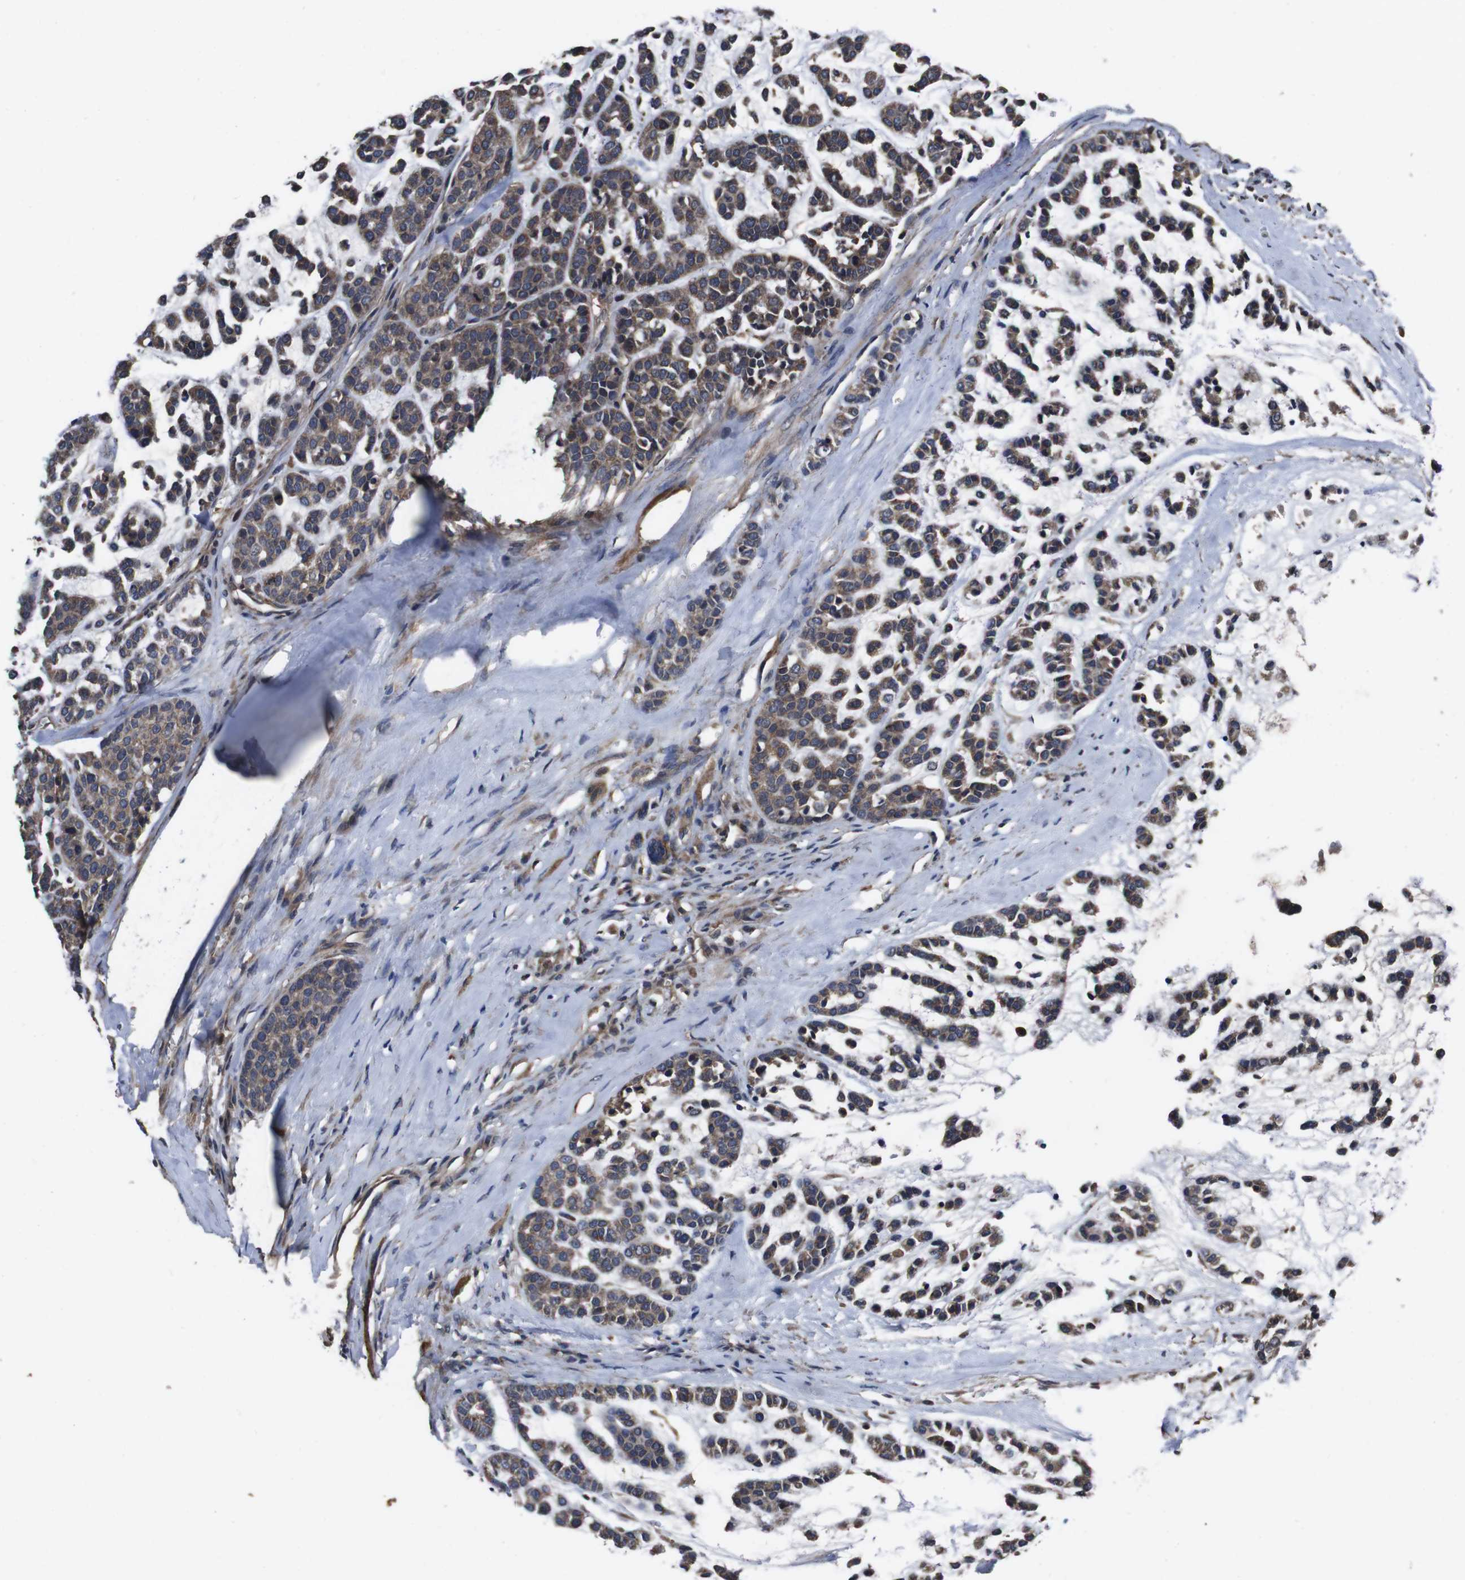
{"staining": {"intensity": "moderate", "quantity": ">75%", "location": "cytoplasmic/membranous"}, "tissue": "head and neck cancer", "cell_type": "Tumor cells", "image_type": "cancer", "snomed": [{"axis": "morphology", "description": "Adenocarcinoma, NOS"}, {"axis": "morphology", "description": "Adenoma, NOS"}, {"axis": "topography", "description": "Head-Neck"}], "caption": "Adenoma (head and neck) stained with immunohistochemistry exhibits moderate cytoplasmic/membranous staining in about >75% of tumor cells.", "gene": "CXCL11", "patient": {"sex": "female", "age": 55}}